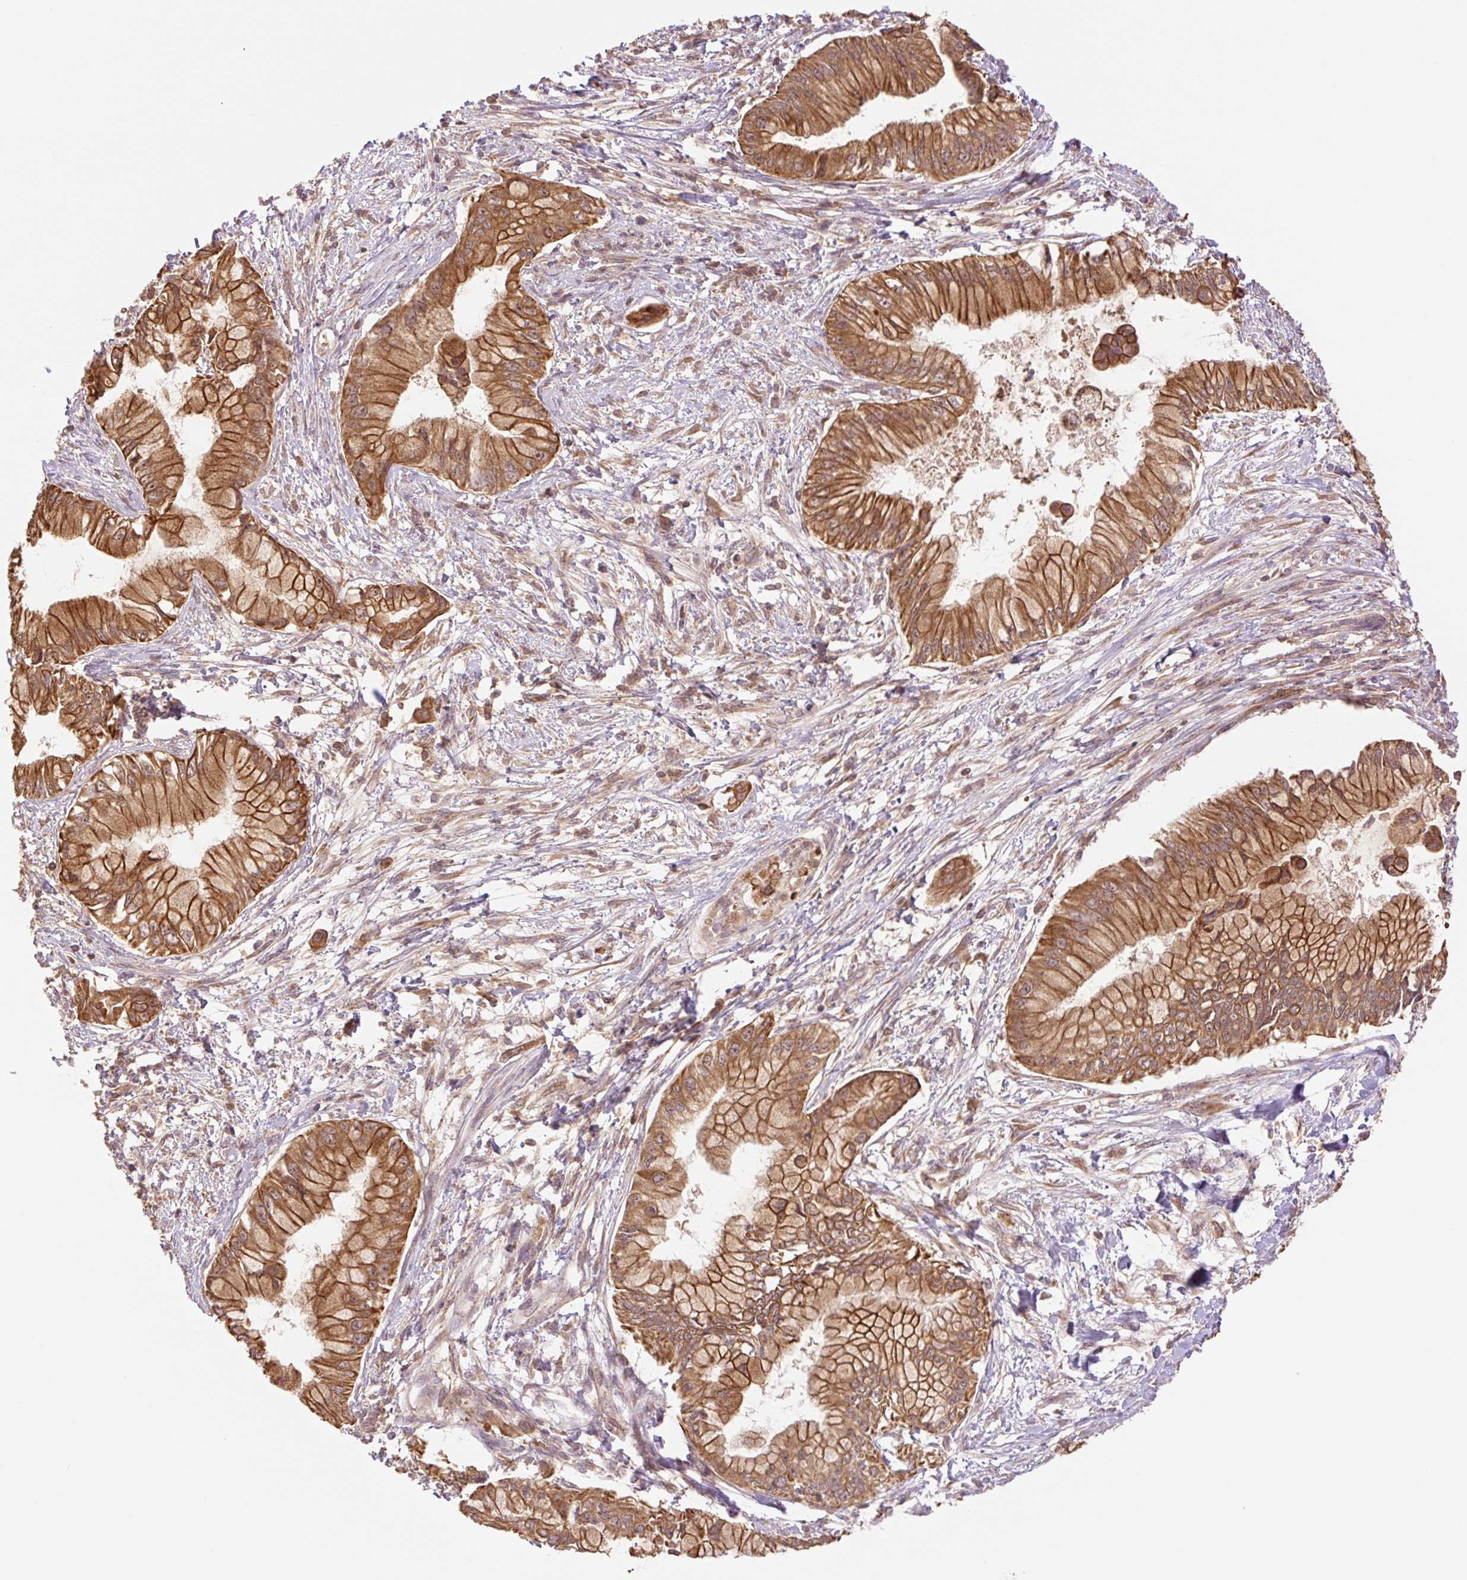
{"staining": {"intensity": "strong", "quantity": ">75%", "location": "cytoplasmic/membranous"}, "tissue": "pancreatic cancer", "cell_type": "Tumor cells", "image_type": "cancer", "snomed": [{"axis": "morphology", "description": "Adenocarcinoma, NOS"}, {"axis": "topography", "description": "Pancreas"}], "caption": "Tumor cells exhibit high levels of strong cytoplasmic/membranous positivity in approximately >75% of cells in human pancreatic adenocarcinoma.", "gene": "YJU2B", "patient": {"sex": "male", "age": 48}}